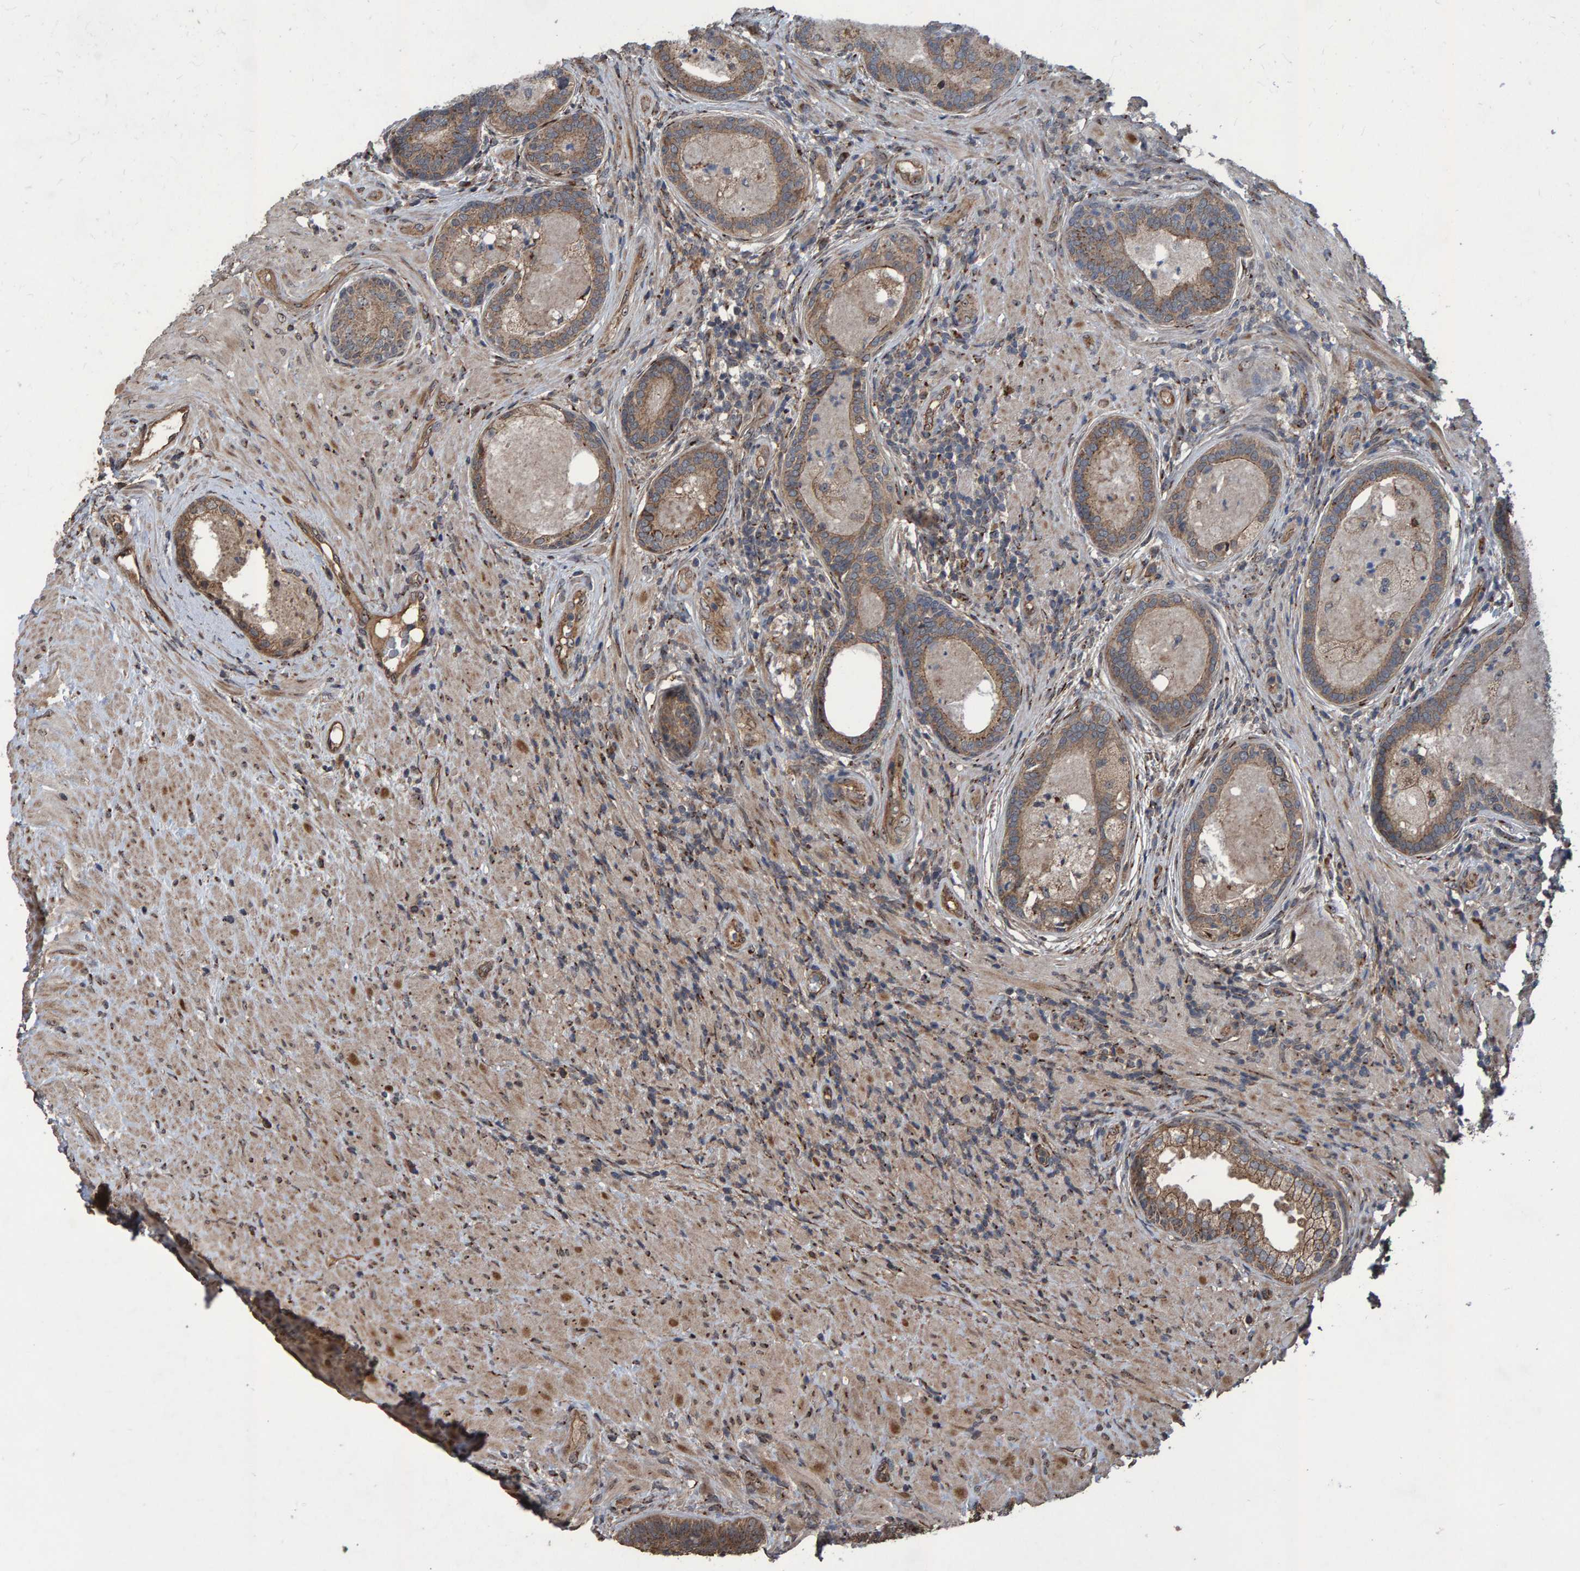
{"staining": {"intensity": "moderate", "quantity": ">75%", "location": "cytoplasmic/membranous"}, "tissue": "prostate", "cell_type": "Glandular cells", "image_type": "normal", "snomed": [{"axis": "morphology", "description": "Normal tissue, NOS"}, {"axis": "topography", "description": "Prostate"}], "caption": "Moderate cytoplasmic/membranous positivity for a protein is seen in approximately >75% of glandular cells of normal prostate using immunohistochemistry (IHC).", "gene": "TRIM68", "patient": {"sex": "male", "age": 76}}